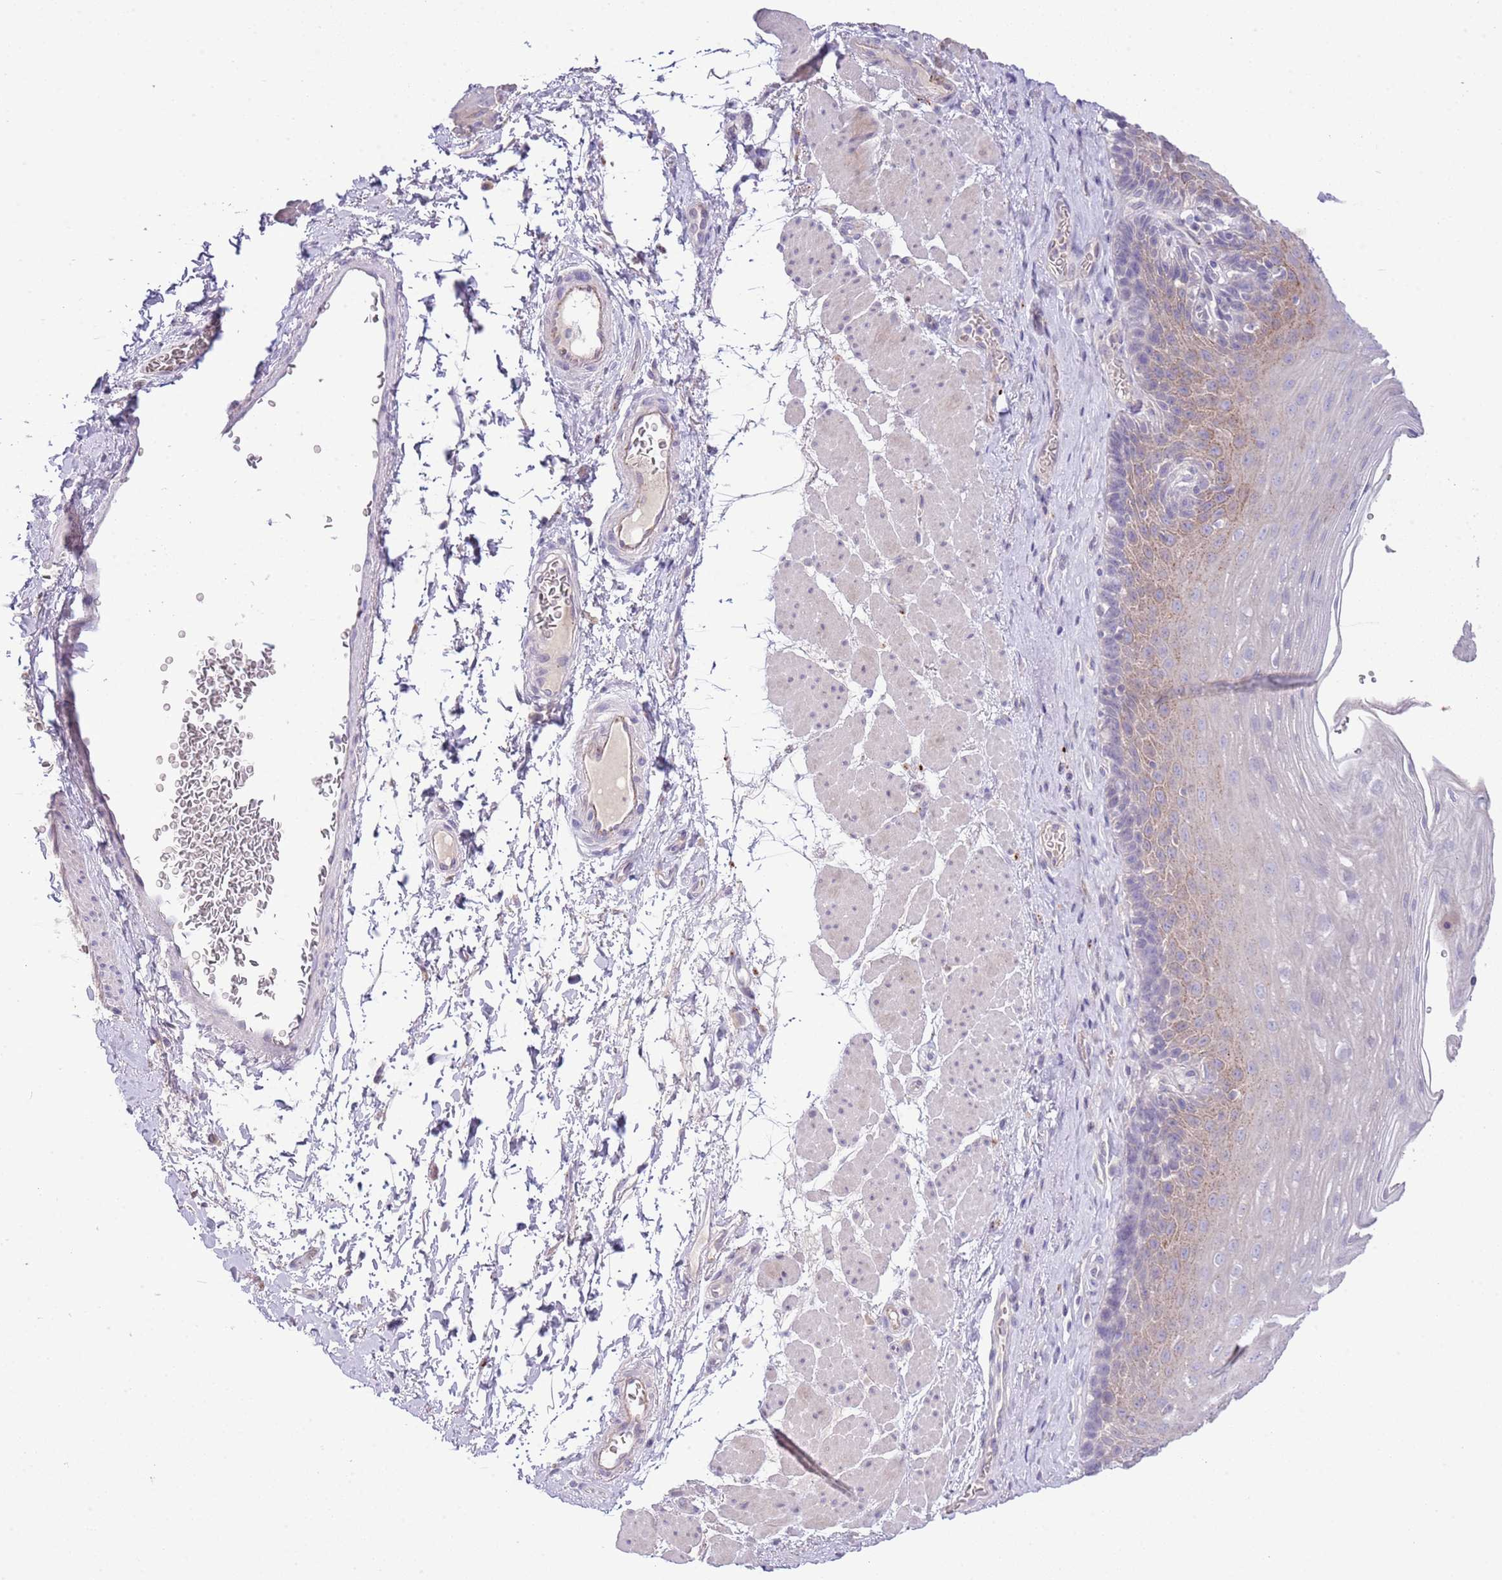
{"staining": {"intensity": "weak", "quantity": "25%-75%", "location": "cytoplasmic/membranous"}, "tissue": "esophagus", "cell_type": "Squamous epithelial cells", "image_type": "normal", "snomed": [{"axis": "morphology", "description": "Normal tissue, NOS"}, {"axis": "topography", "description": "Esophagus"}], "caption": "Immunohistochemistry of unremarkable human esophagus shows low levels of weak cytoplasmic/membranous positivity in approximately 25%-75% of squamous epithelial cells.", "gene": "ABHD17A", "patient": {"sex": "female", "age": 66}}